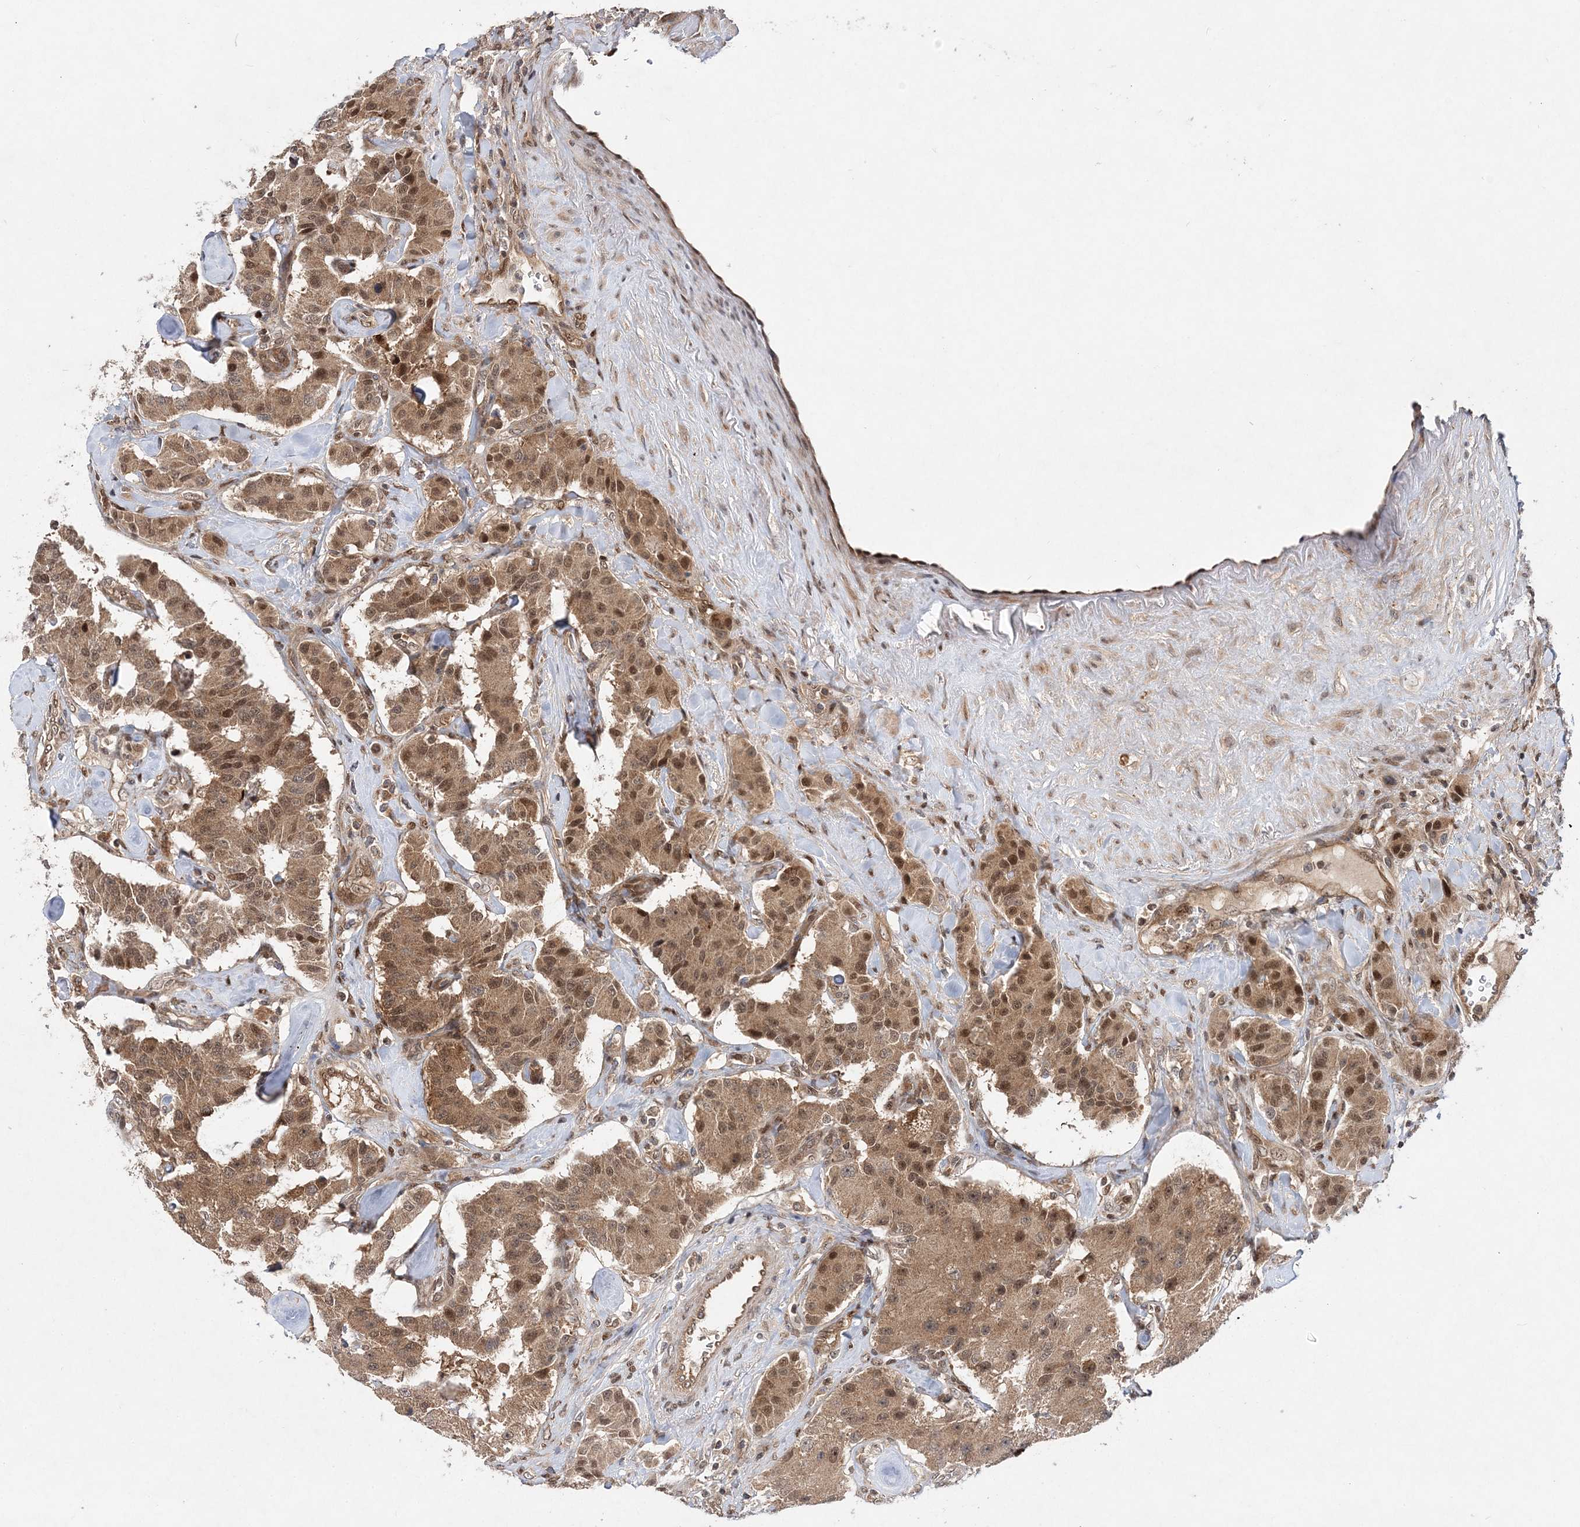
{"staining": {"intensity": "moderate", "quantity": ">75%", "location": "cytoplasmic/membranous,nuclear"}, "tissue": "carcinoid", "cell_type": "Tumor cells", "image_type": "cancer", "snomed": [{"axis": "morphology", "description": "Carcinoid, malignant, NOS"}, {"axis": "topography", "description": "Pancreas"}], "caption": "A brown stain highlights moderate cytoplasmic/membranous and nuclear expression of a protein in human malignant carcinoid tumor cells. The staining is performed using DAB brown chromogen to label protein expression. The nuclei are counter-stained blue using hematoxylin.", "gene": "NIF3L1", "patient": {"sex": "male", "age": 41}}